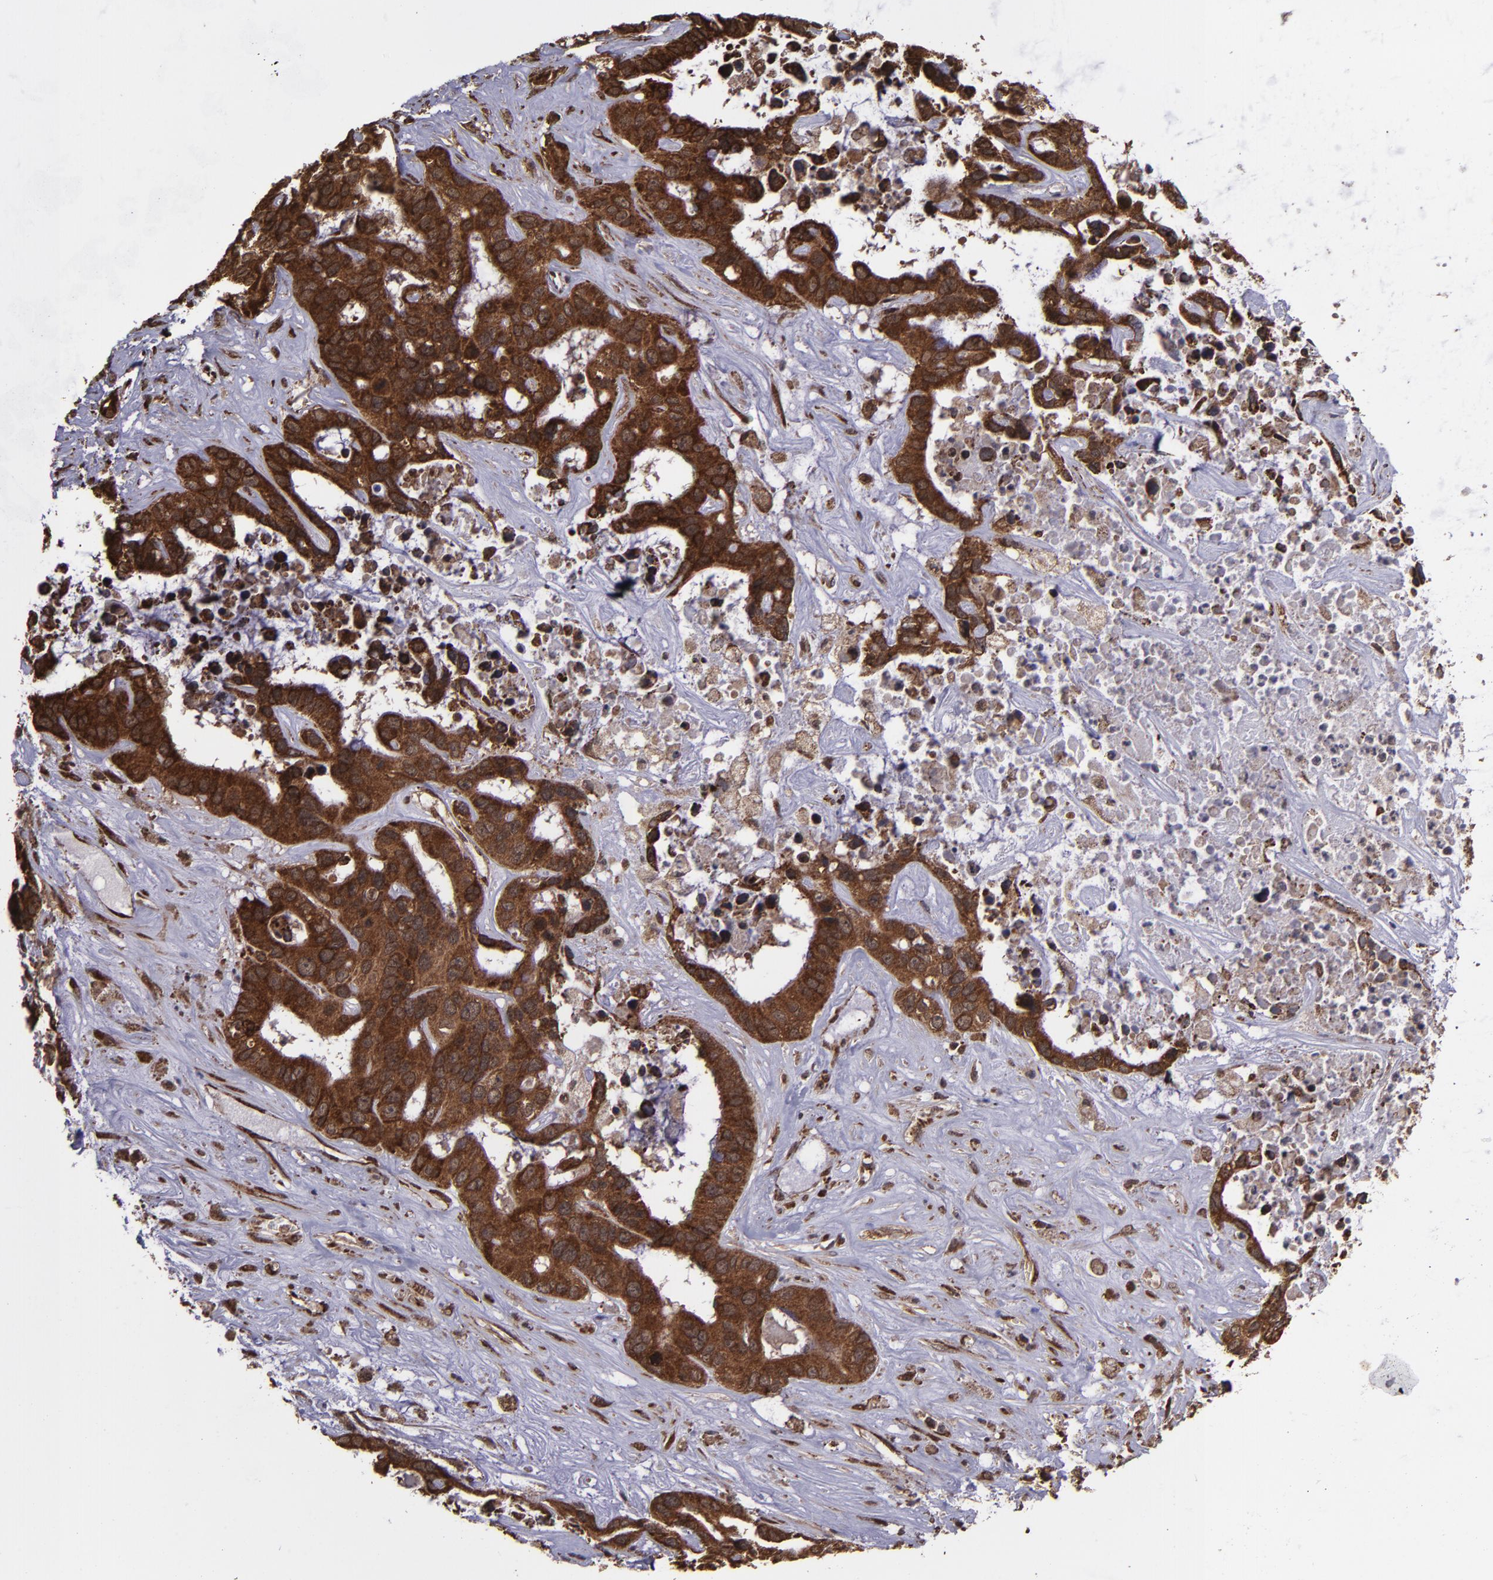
{"staining": {"intensity": "strong", "quantity": ">75%", "location": "cytoplasmic/membranous,nuclear"}, "tissue": "liver cancer", "cell_type": "Tumor cells", "image_type": "cancer", "snomed": [{"axis": "morphology", "description": "Cholangiocarcinoma"}, {"axis": "topography", "description": "Liver"}], "caption": "A brown stain highlights strong cytoplasmic/membranous and nuclear staining of a protein in cholangiocarcinoma (liver) tumor cells.", "gene": "EIF4ENIF1", "patient": {"sex": "female", "age": 65}}